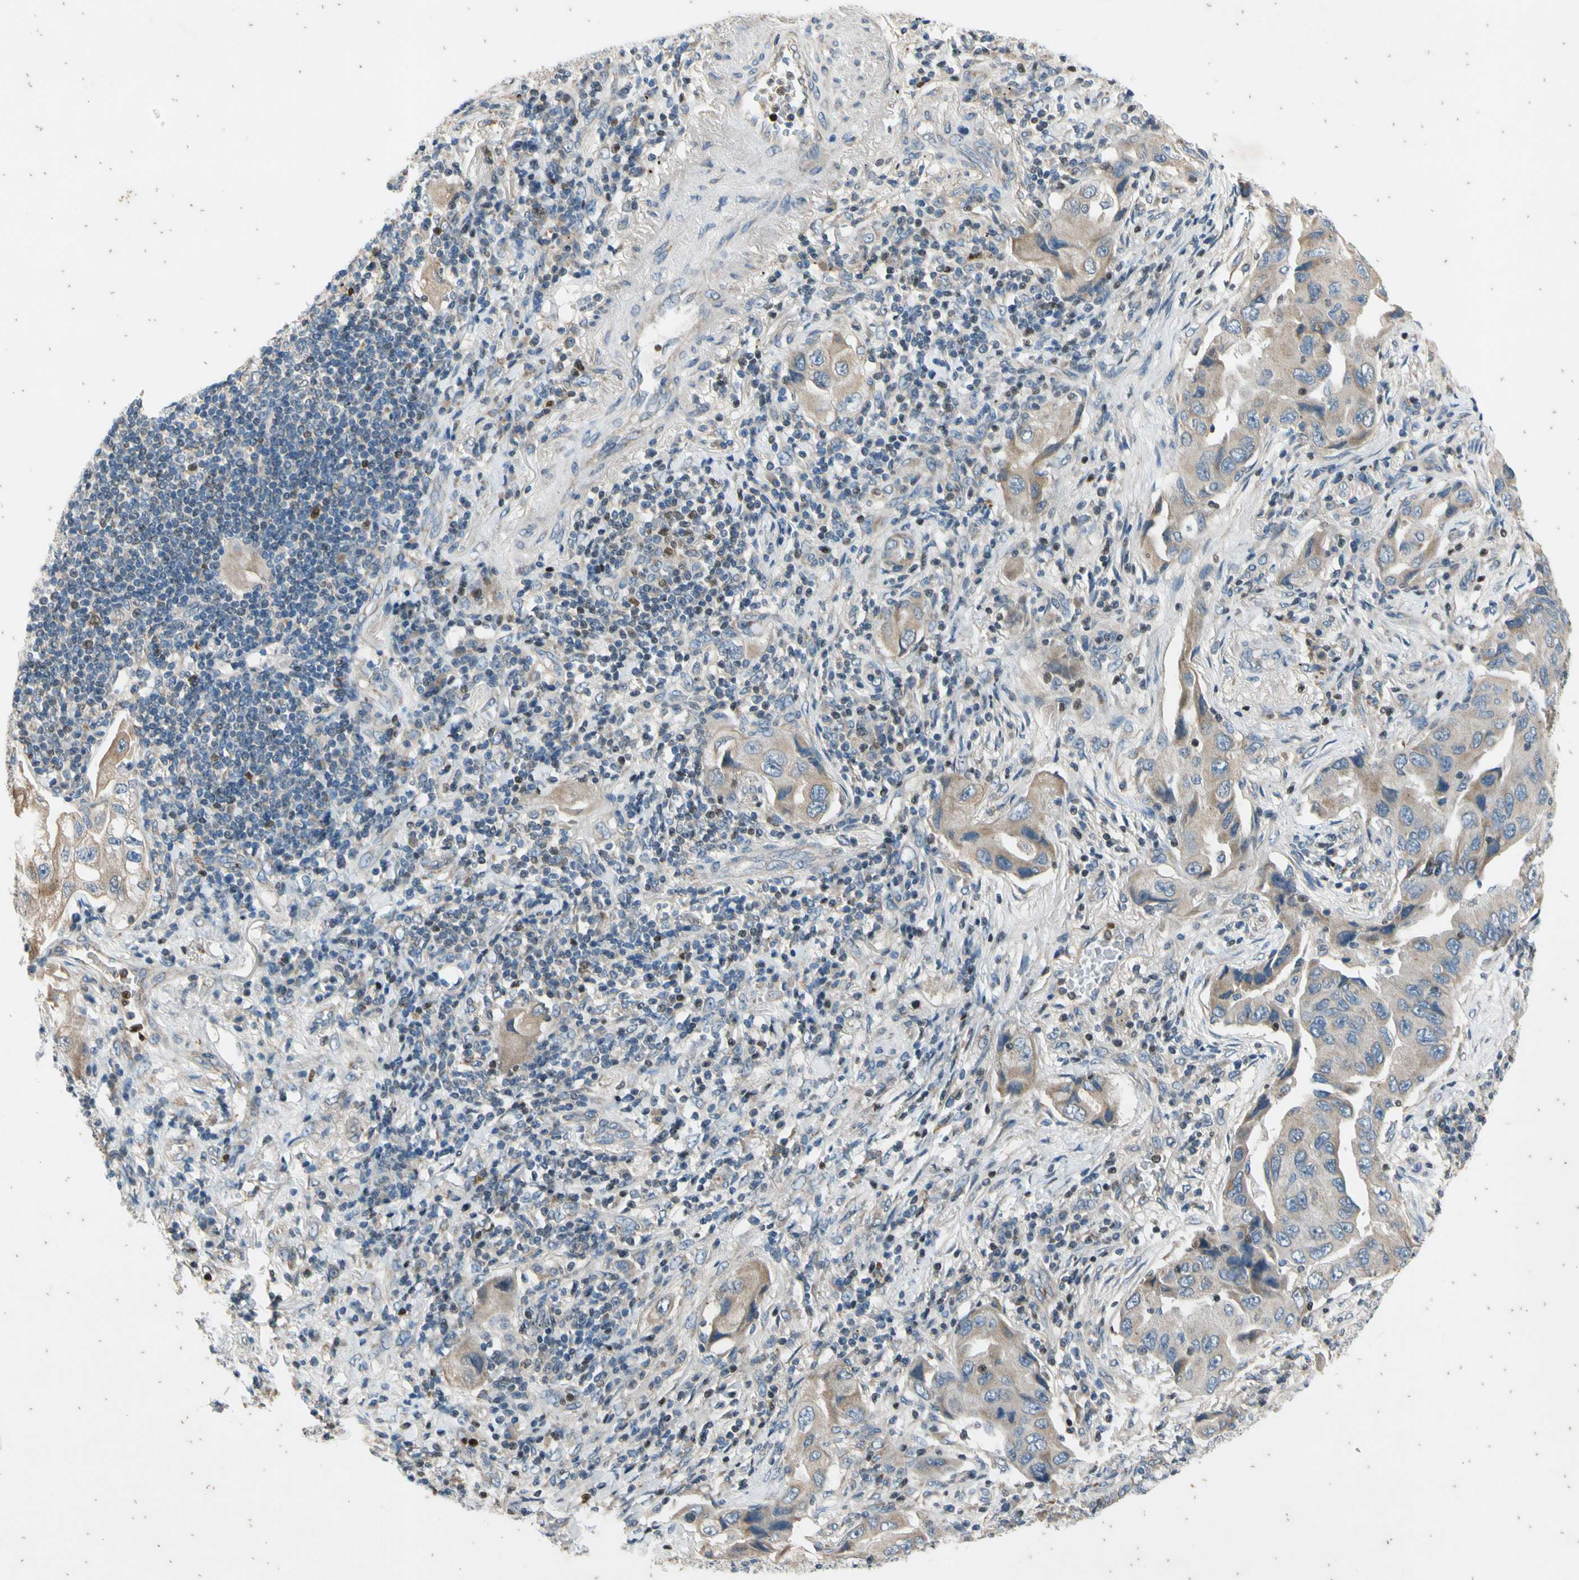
{"staining": {"intensity": "weak", "quantity": ">75%", "location": "cytoplasmic/membranous"}, "tissue": "lung cancer", "cell_type": "Tumor cells", "image_type": "cancer", "snomed": [{"axis": "morphology", "description": "Adenocarcinoma, NOS"}, {"axis": "topography", "description": "Lung"}], "caption": "A low amount of weak cytoplasmic/membranous positivity is identified in about >75% of tumor cells in lung adenocarcinoma tissue.", "gene": "TBX21", "patient": {"sex": "female", "age": 65}}